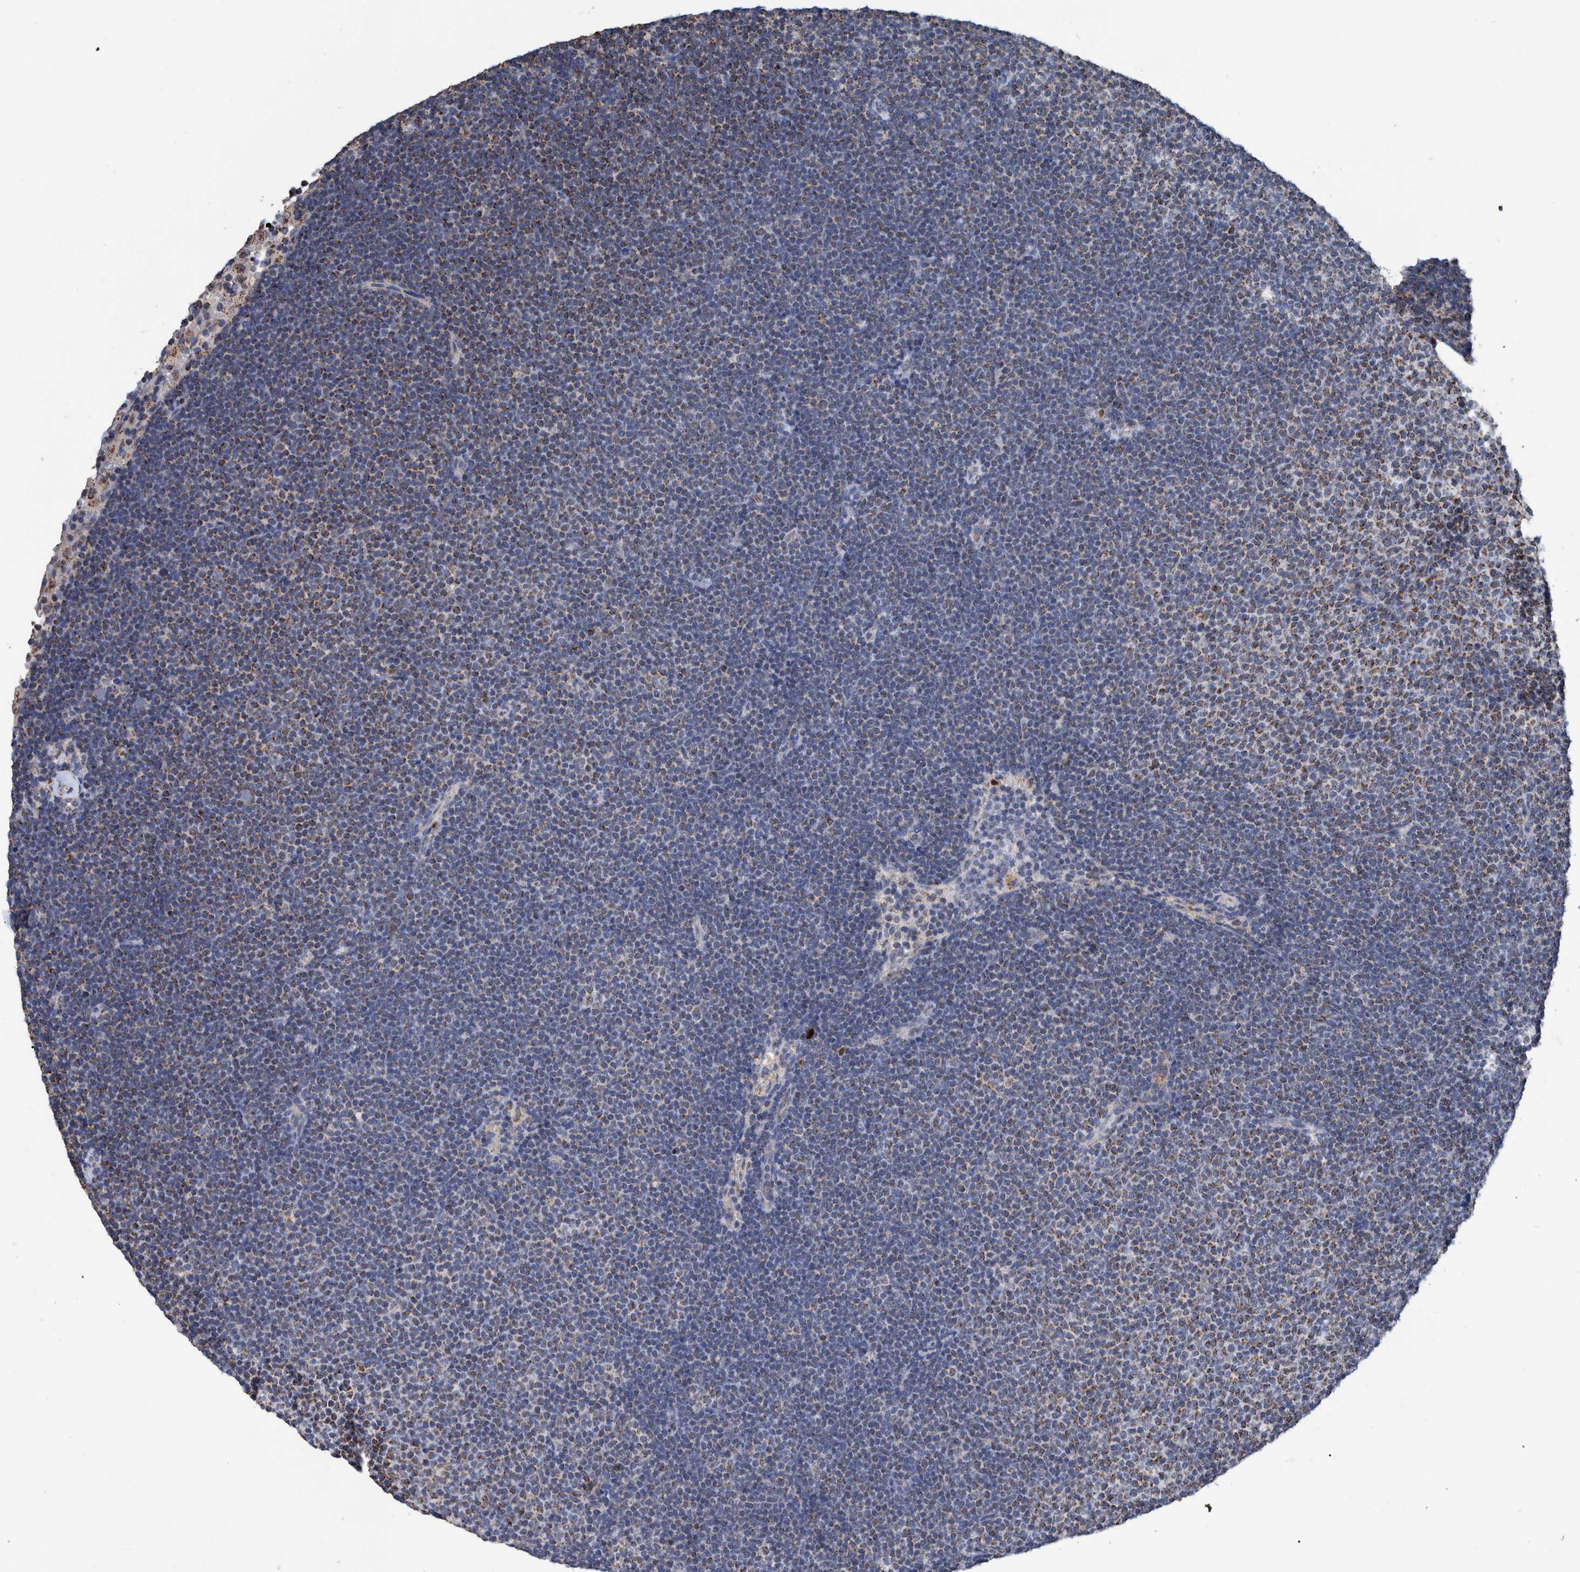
{"staining": {"intensity": "moderate", "quantity": "<25%", "location": "cytoplasmic/membranous"}, "tissue": "lymphoma", "cell_type": "Tumor cells", "image_type": "cancer", "snomed": [{"axis": "morphology", "description": "Malignant lymphoma, non-Hodgkin's type, Low grade"}, {"axis": "topography", "description": "Lymph node"}], "caption": "Protein expression analysis of malignant lymphoma, non-Hodgkin's type (low-grade) demonstrates moderate cytoplasmic/membranous positivity in approximately <25% of tumor cells.", "gene": "DECR1", "patient": {"sex": "female", "age": 53}}